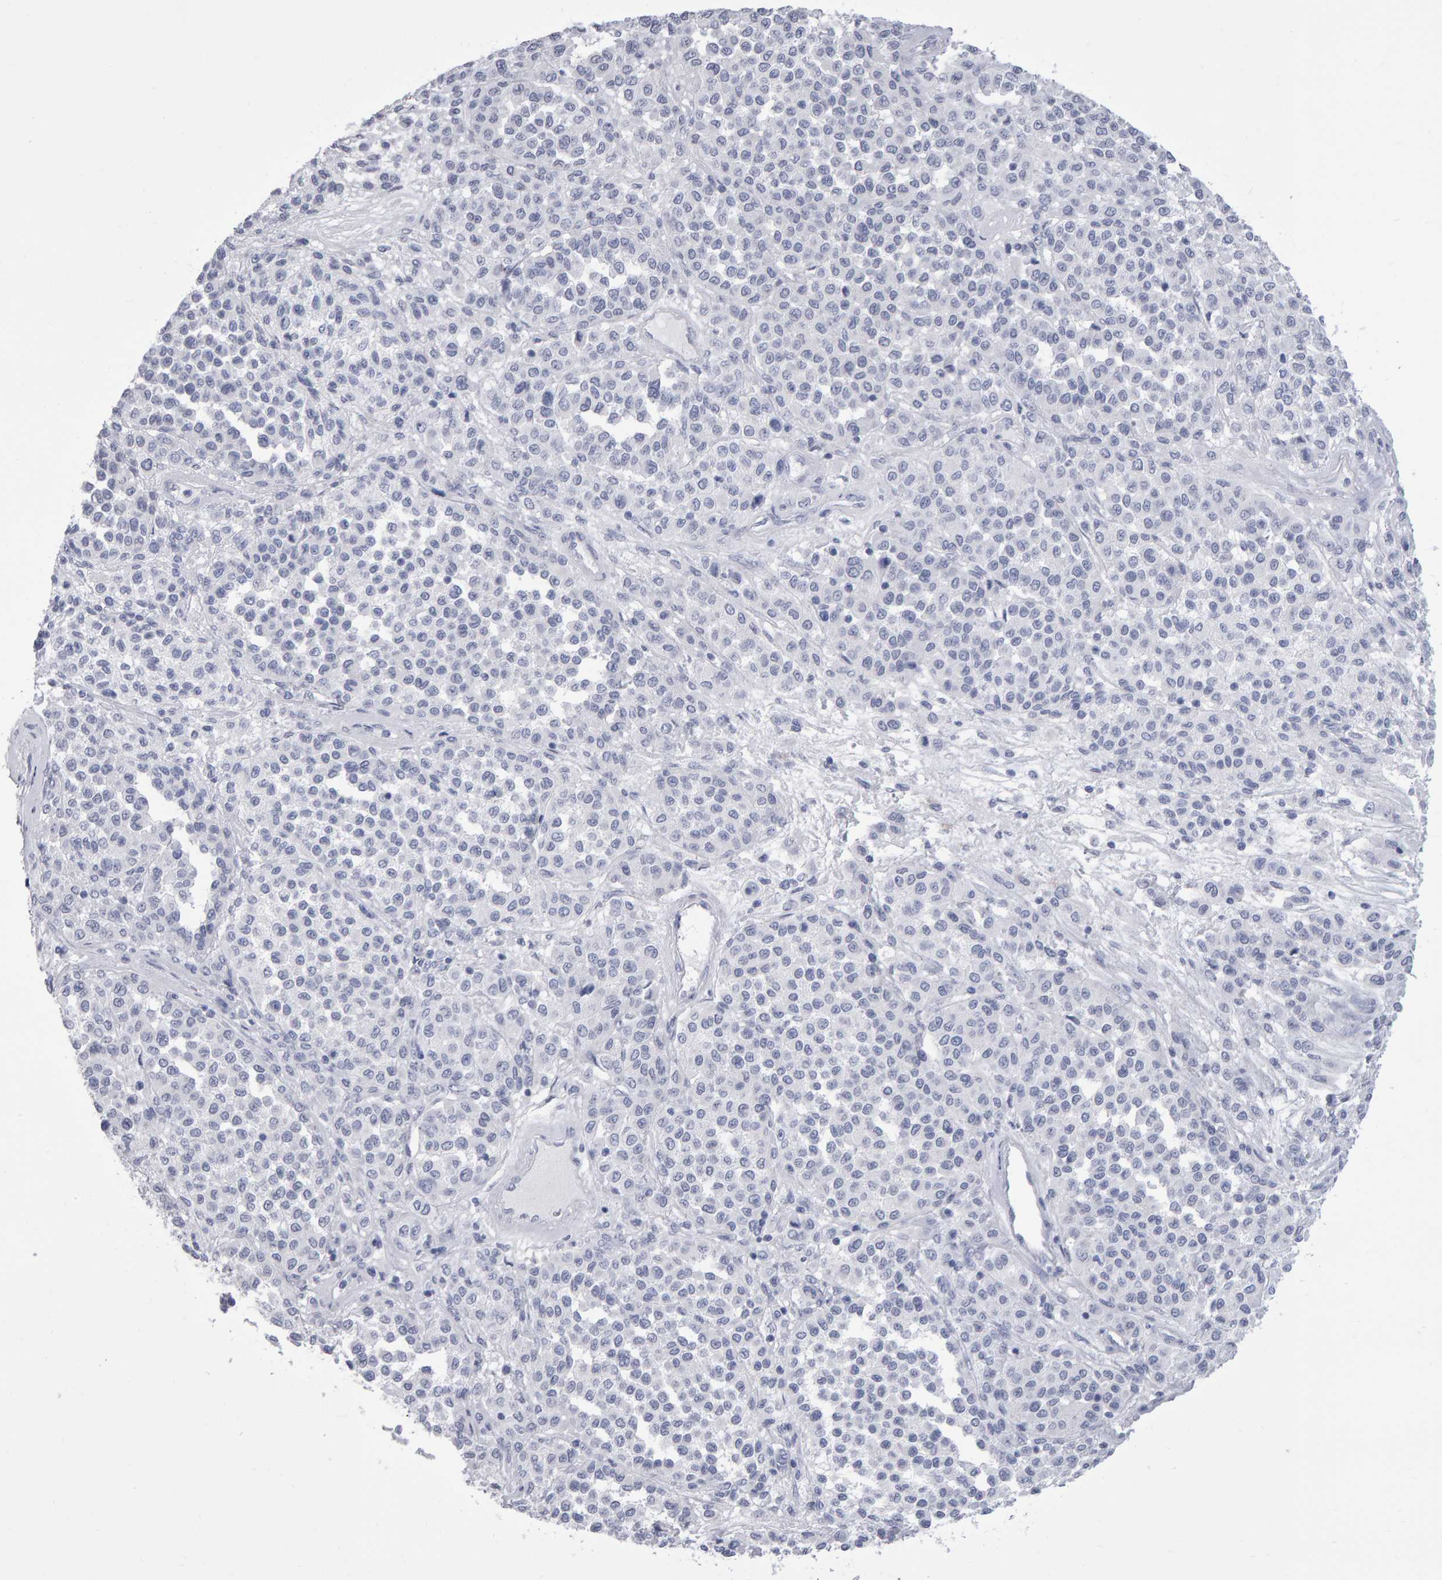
{"staining": {"intensity": "negative", "quantity": "none", "location": "none"}, "tissue": "melanoma", "cell_type": "Tumor cells", "image_type": "cancer", "snomed": [{"axis": "morphology", "description": "Malignant melanoma, Metastatic site"}, {"axis": "topography", "description": "Pancreas"}], "caption": "High power microscopy histopathology image of an immunohistochemistry histopathology image of malignant melanoma (metastatic site), revealing no significant positivity in tumor cells.", "gene": "NCDN", "patient": {"sex": "female", "age": 30}}